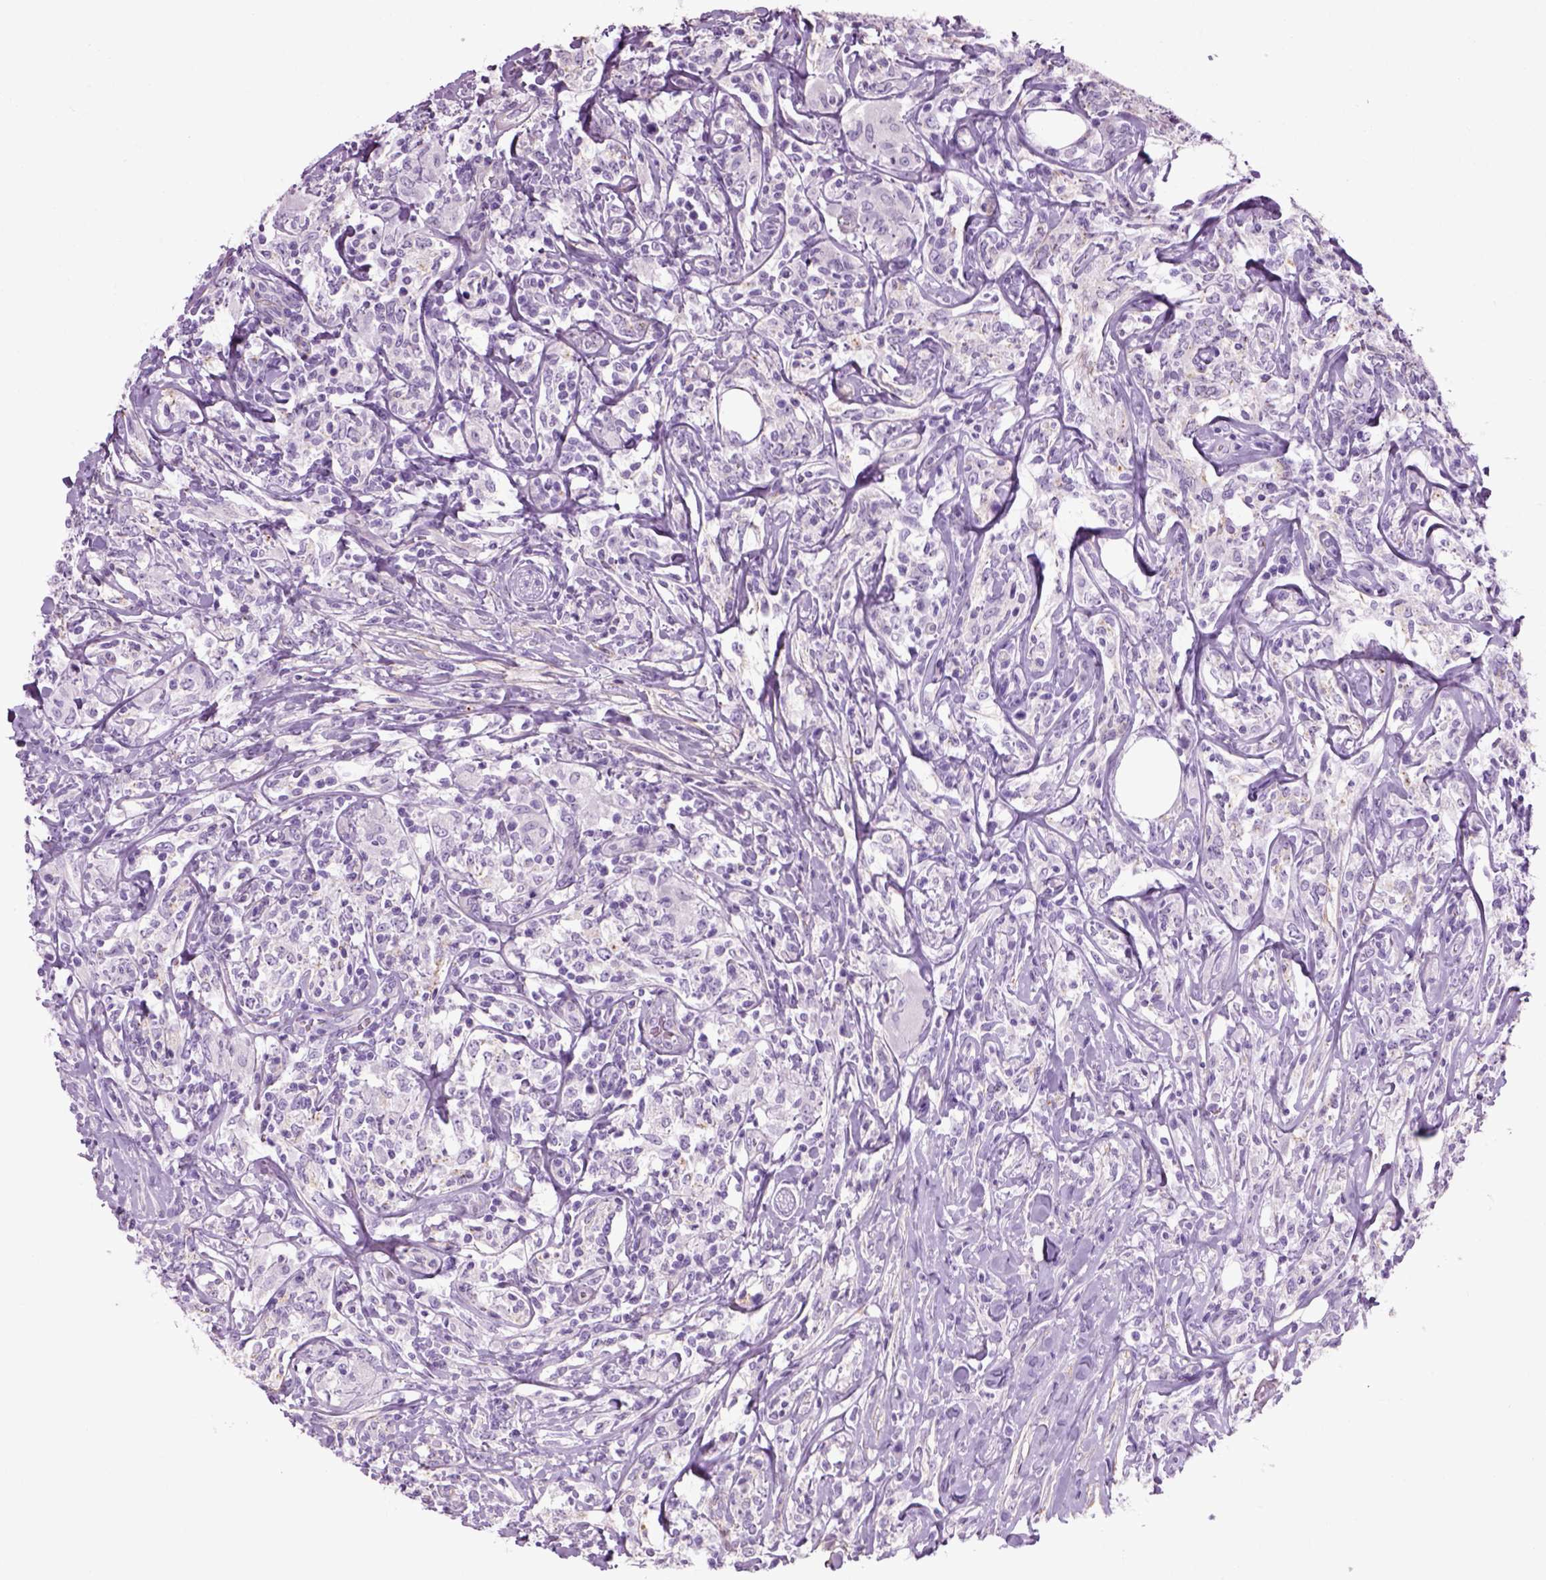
{"staining": {"intensity": "negative", "quantity": "none", "location": "none"}, "tissue": "lymphoma", "cell_type": "Tumor cells", "image_type": "cancer", "snomed": [{"axis": "morphology", "description": "Malignant lymphoma, non-Hodgkin's type, High grade"}, {"axis": "topography", "description": "Lymph node"}], "caption": "Immunohistochemical staining of high-grade malignant lymphoma, non-Hodgkin's type demonstrates no significant staining in tumor cells.", "gene": "FAM161A", "patient": {"sex": "female", "age": 84}}